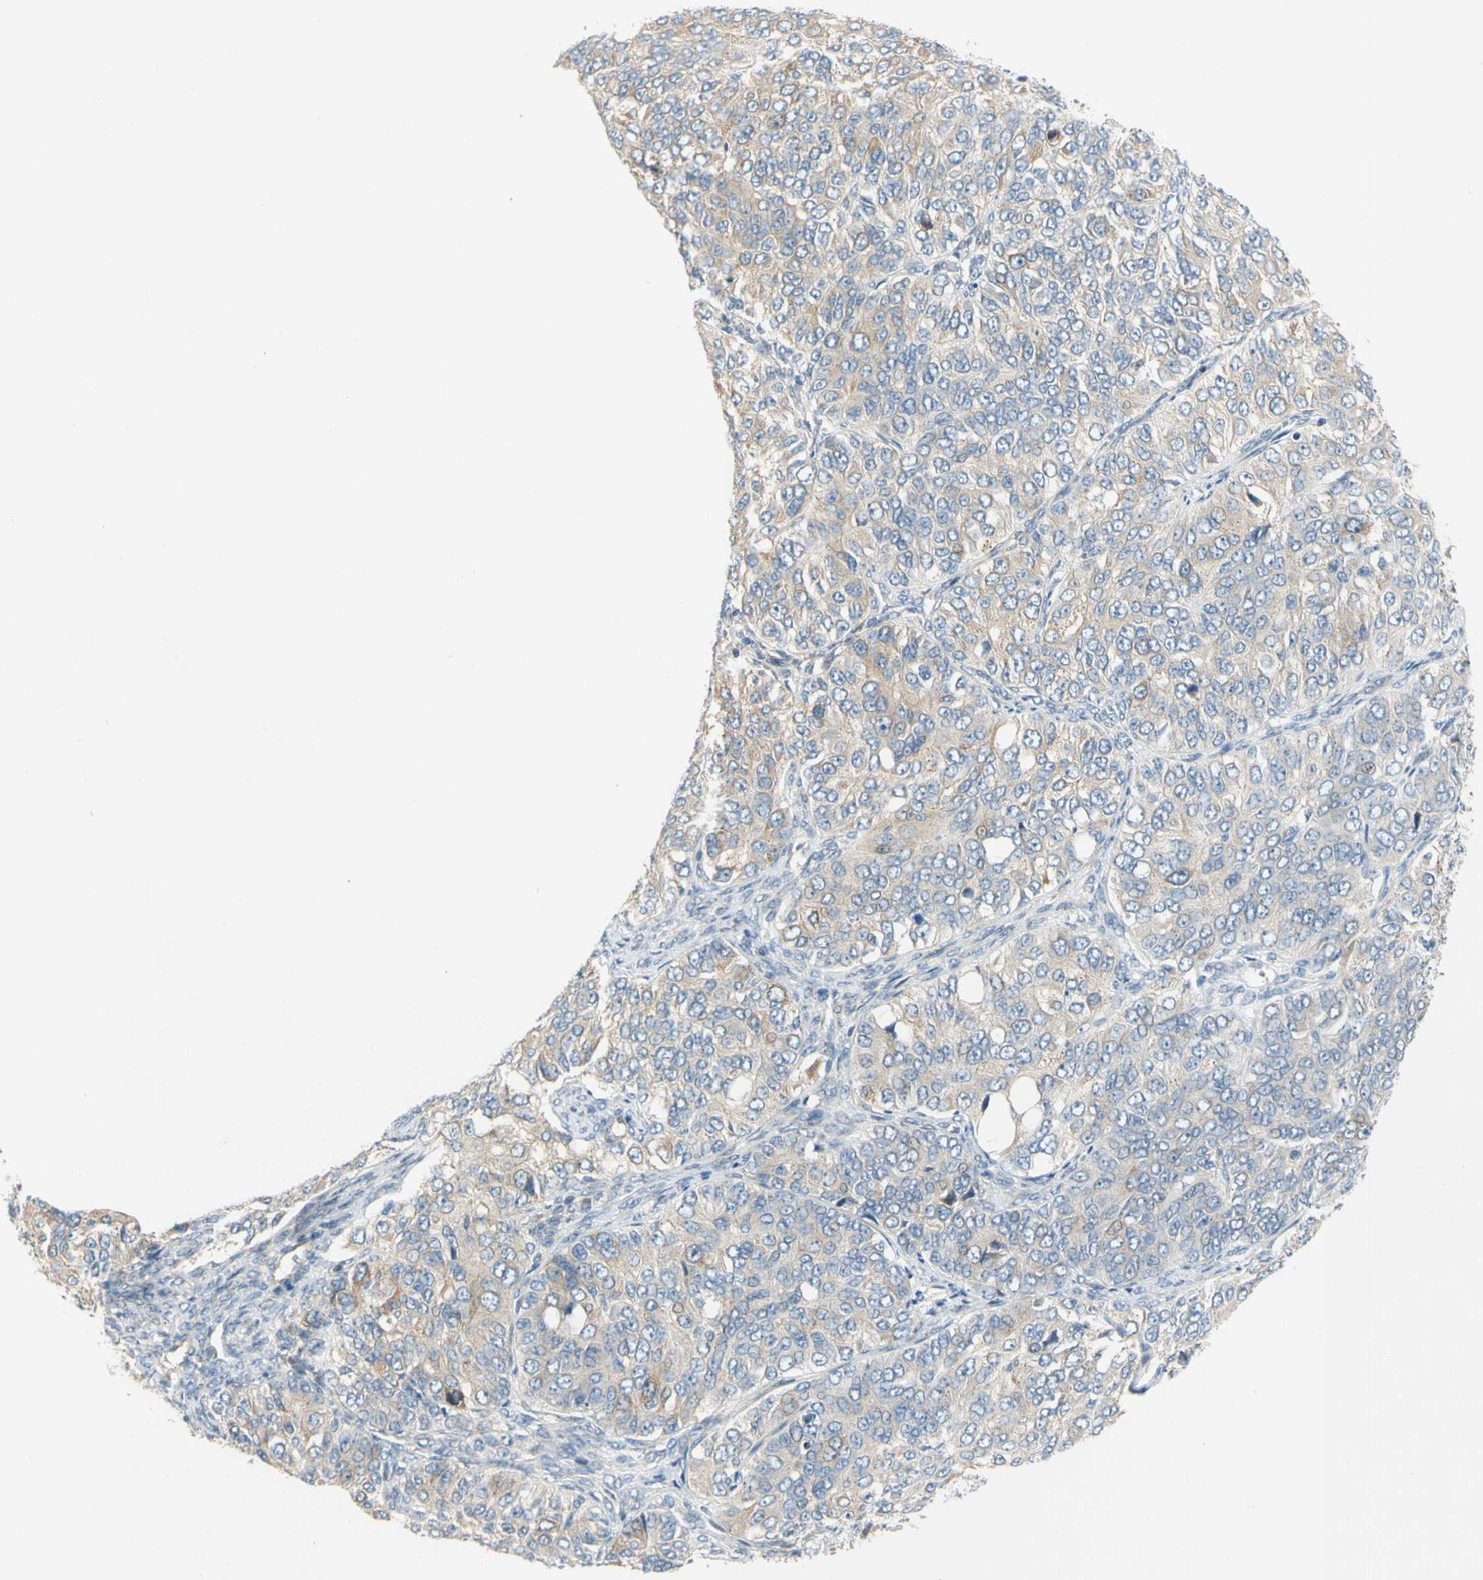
{"staining": {"intensity": "weak", "quantity": "25%-75%", "location": "cytoplasmic/membranous"}, "tissue": "ovarian cancer", "cell_type": "Tumor cells", "image_type": "cancer", "snomed": [{"axis": "morphology", "description": "Carcinoma, endometroid"}, {"axis": "topography", "description": "Ovary"}], "caption": "Ovarian cancer (endometroid carcinoma) was stained to show a protein in brown. There is low levels of weak cytoplasmic/membranous staining in about 25%-75% of tumor cells.", "gene": "CCNB2", "patient": {"sex": "female", "age": 51}}